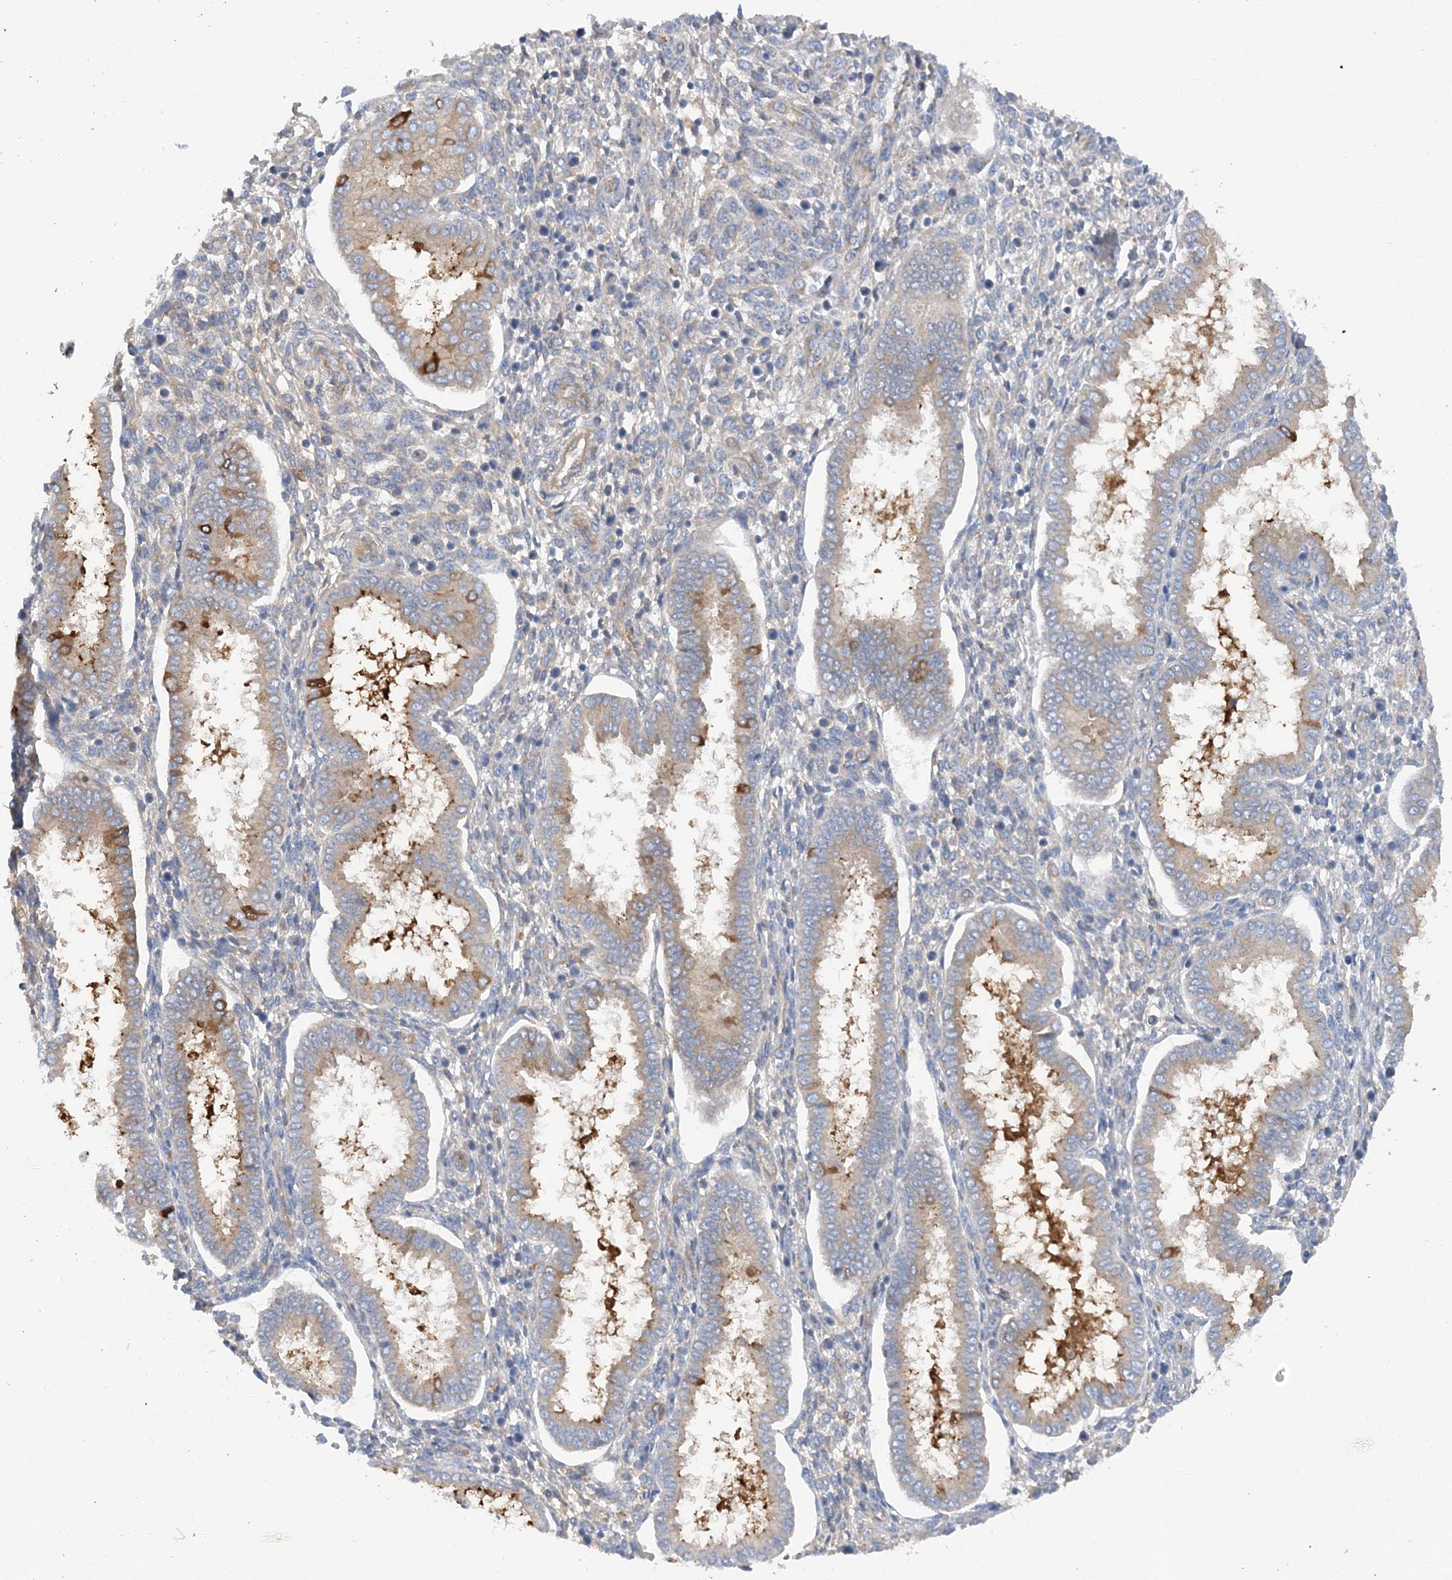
{"staining": {"intensity": "weak", "quantity": "<25%", "location": "cytoplasmic/membranous"}, "tissue": "endometrium", "cell_type": "Cells in endometrial stroma", "image_type": "normal", "snomed": [{"axis": "morphology", "description": "Normal tissue, NOS"}, {"axis": "topography", "description": "Endometrium"}], "caption": "Immunohistochemical staining of benign human endometrium displays no significant staining in cells in endometrial stroma. The staining is performed using DAB brown chromogen with nuclei counter-stained in using hematoxylin.", "gene": "SLC5A11", "patient": {"sex": "female", "age": 24}}